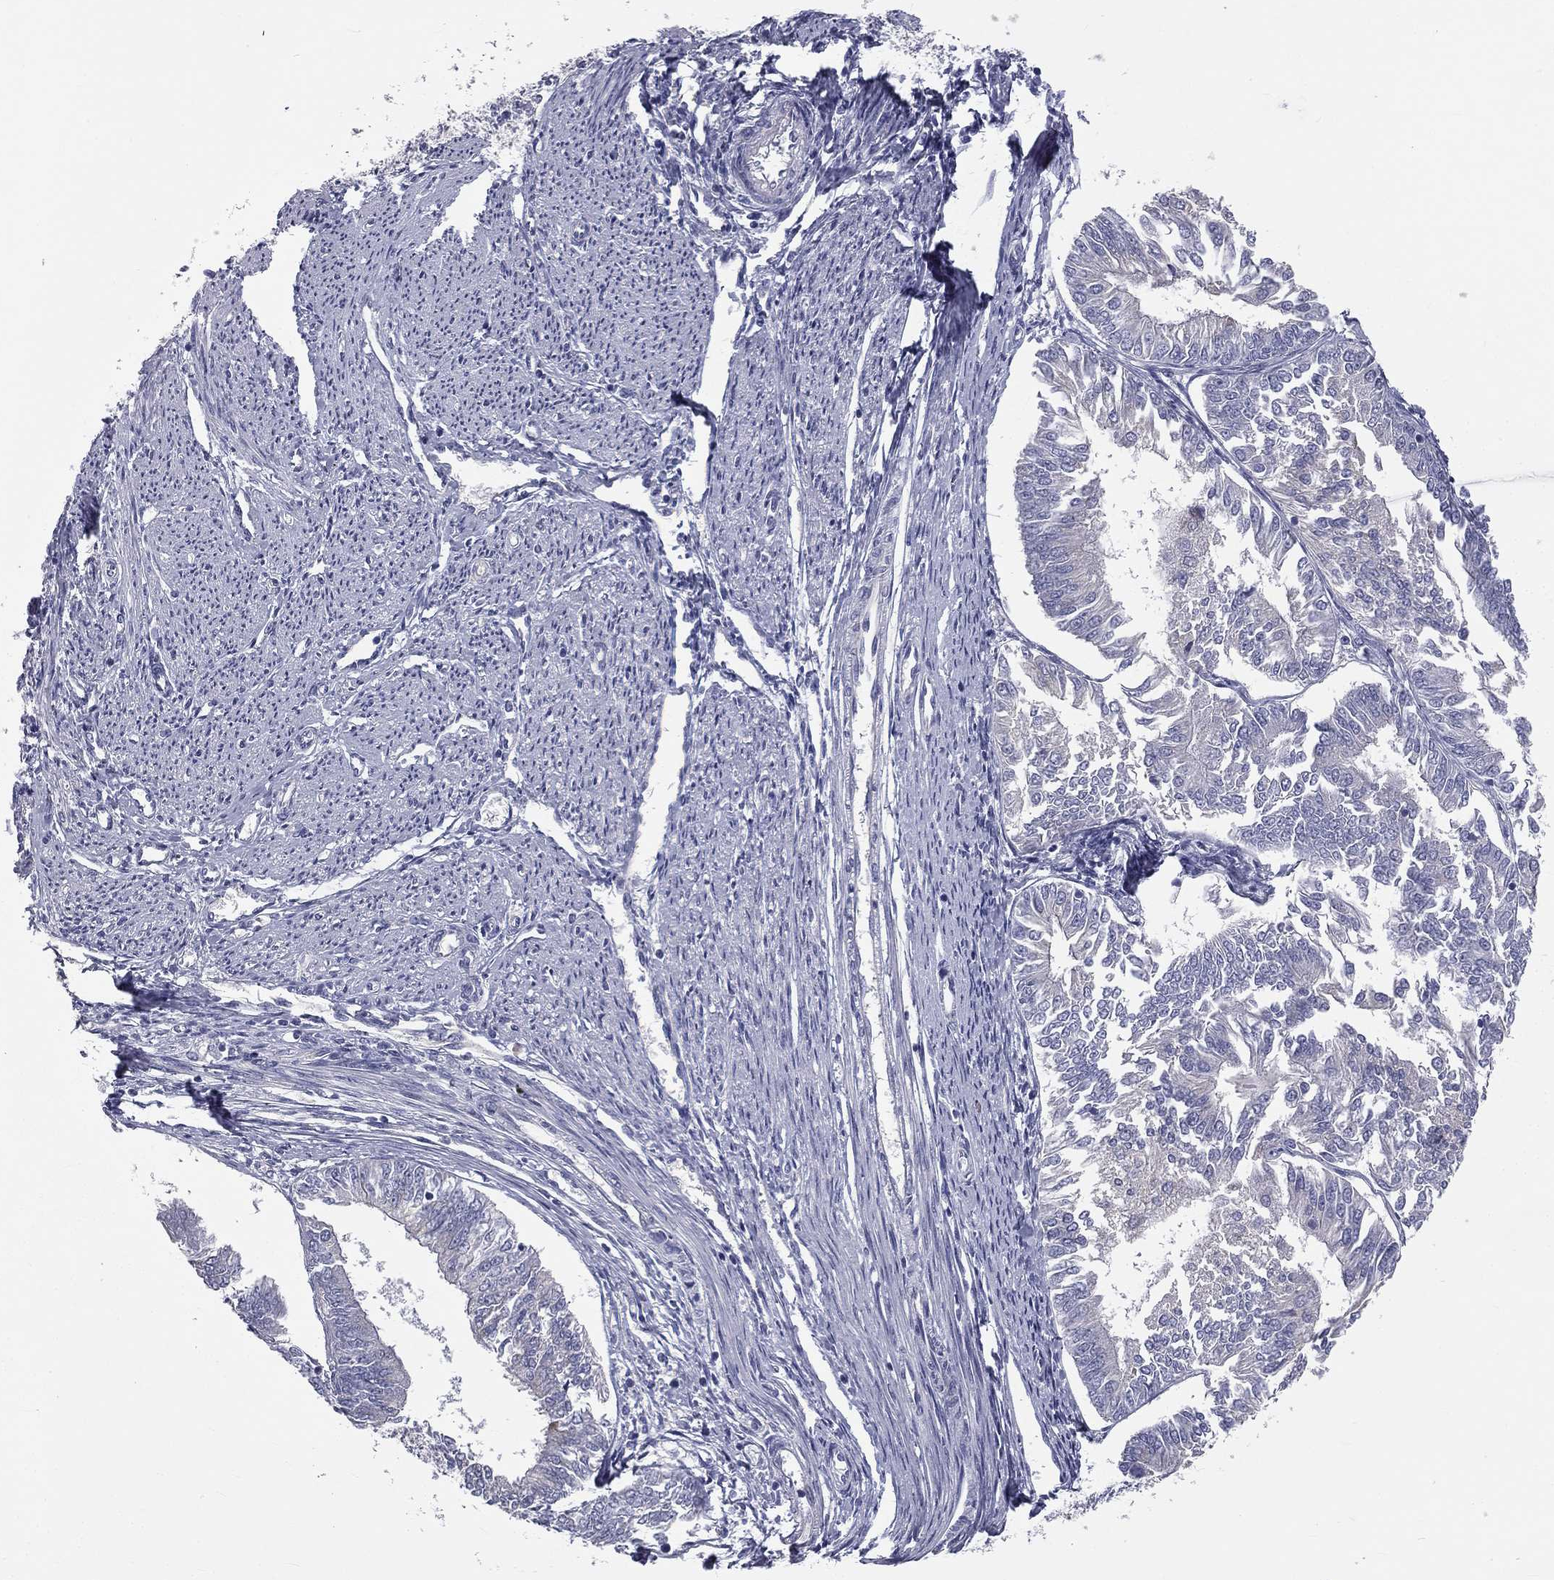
{"staining": {"intensity": "negative", "quantity": "none", "location": "none"}, "tissue": "endometrial cancer", "cell_type": "Tumor cells", "image_type": "cancer", "snomed": [{"axis": "morphology", "description": "Adenocarcinoma, NOS"}, {"axis": "topography", "description": "Endometrium"}], "caption": "Tumor cells show no significant staining in endometrial adenocarcinoma. (DAB (3,3'-diaminobenzidine) immunohistochemistry (IHC), high magnification).", "gene": "MUC13", "patient": {"sex": "female", "age": 58}}